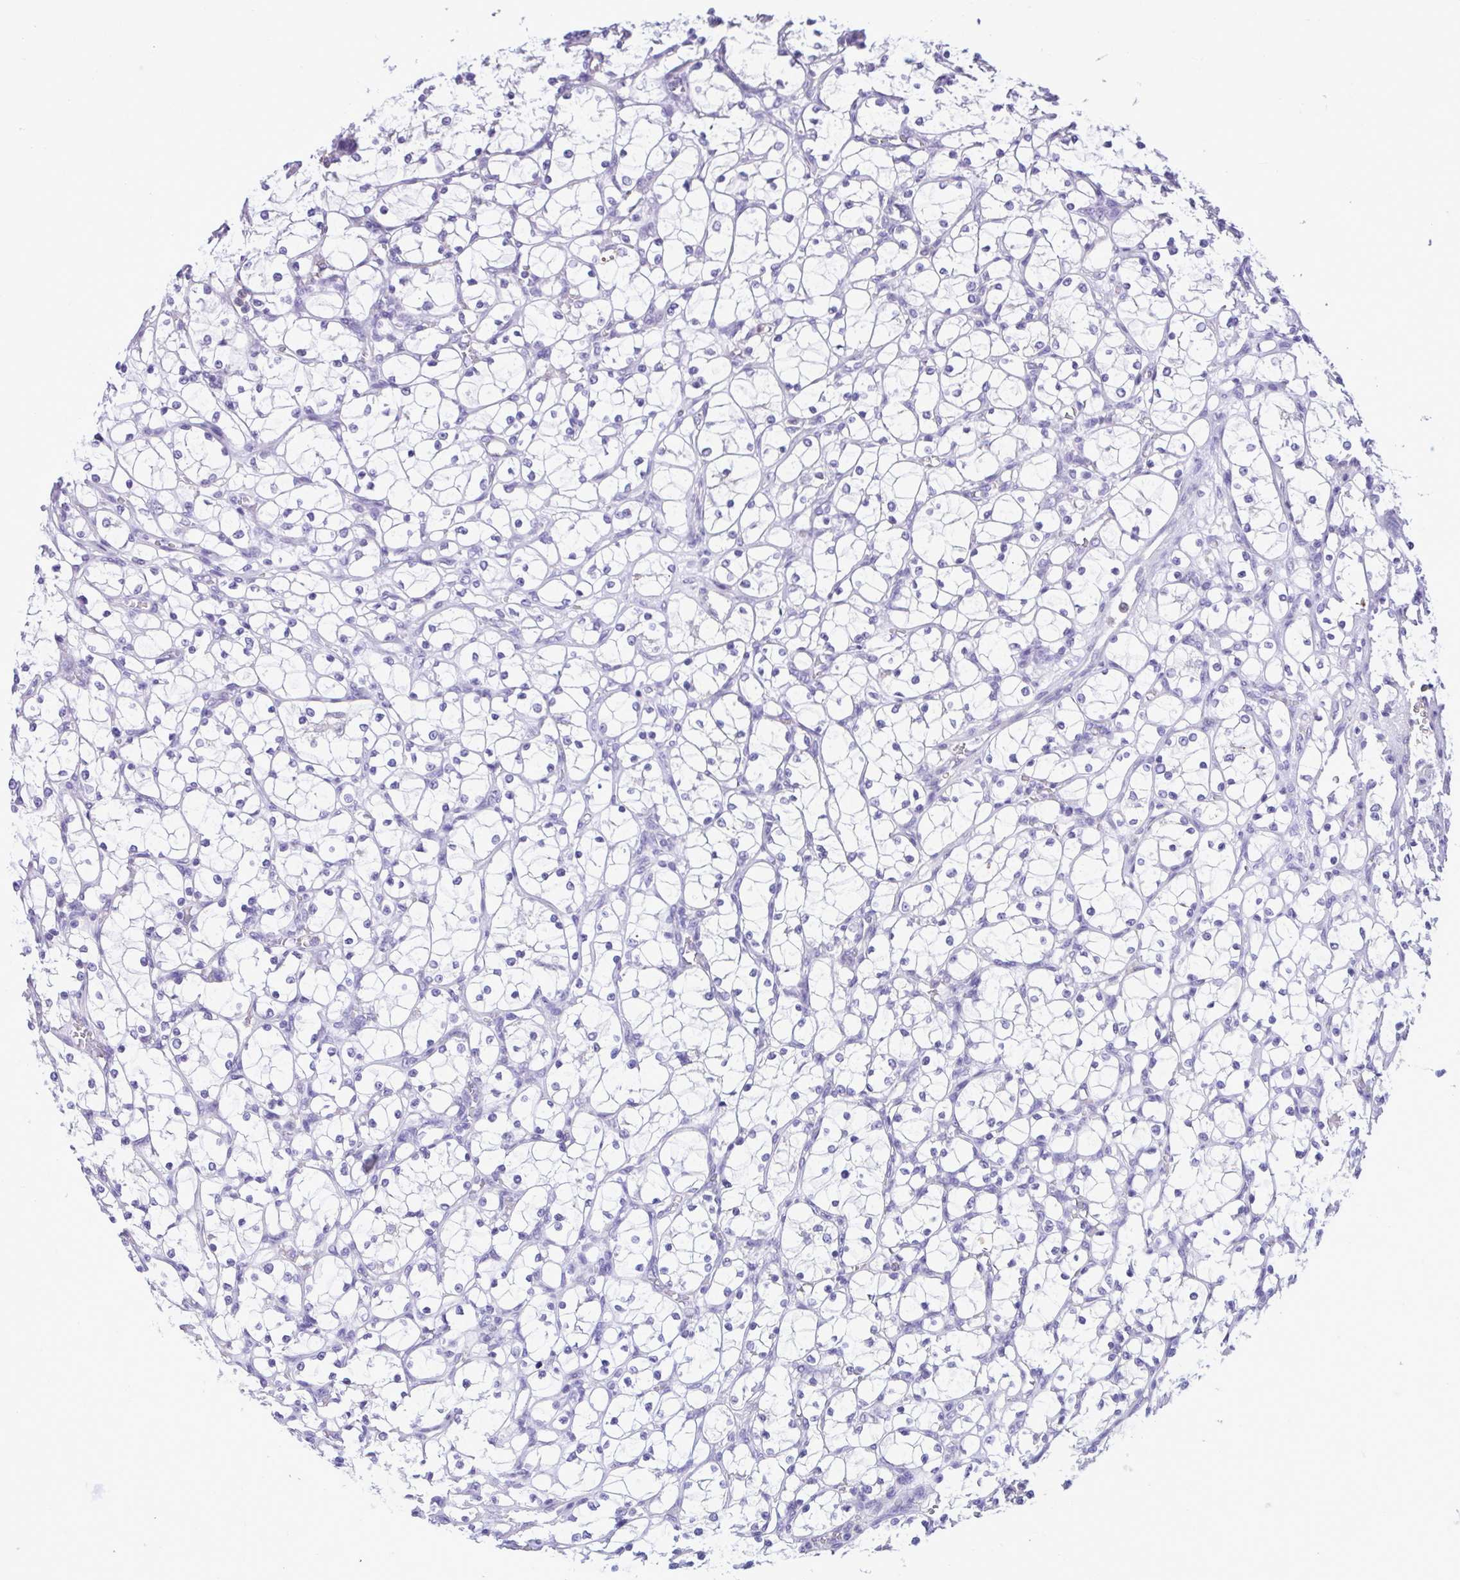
{"staining": {"intensity": "negative", "quantity": "none", "location": "none"}, "tissue": "renal cancer", "cell_type": "Tumor cells", "image_type": "cancer", "snomed": [{"axis": "morphology", "description": "Adenocarcinoma, NOS"}, {"axis": "topography", "description": "Kidney"}], "caption": "The IHC histopathology image has no significant positivity in tumor cells of adenocarcinoma (renal) tissue. Brightfield microscopy of IHC stained with DAB (3,3'-diaminobenzidine) (brown) and hematoxylin (blue), captured at high magnification.", "gene": "CBY2", "patient": {"sex": "female", "age": 69}}